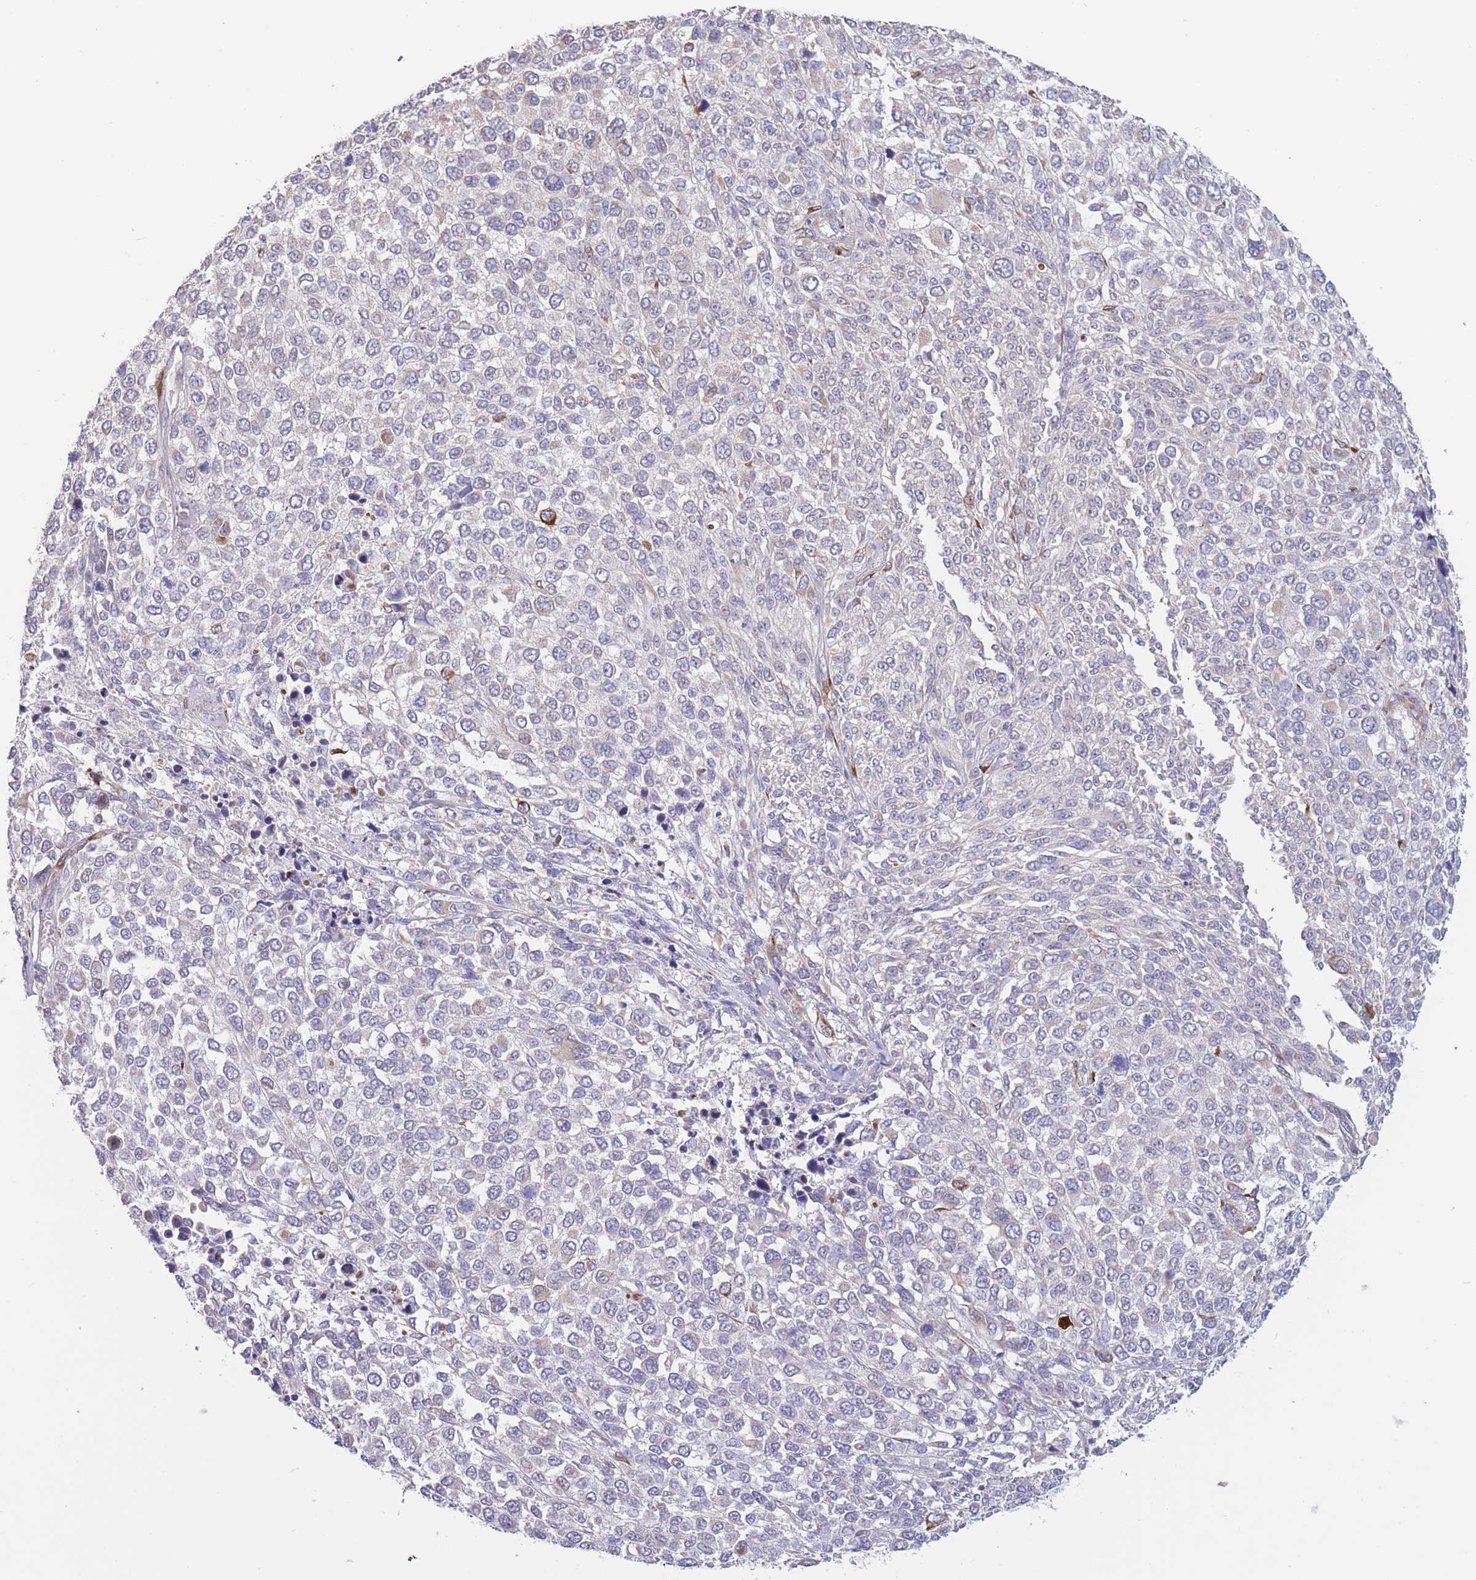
{"staining": {"intensity": "weak", "quantity": "25%-75%", "location": "cytoplasmic/membranous"}, "tissue": "melanoma", "cell_type": "Tumor cells", "image_type": "cancer", "snomed": [{"axis": "morphology", "description": "Malignant melanoma, NOS"}, {"axis": "topography", "description": "Skin of trunk"}], "caption": "Malignant melanoma tissue reveals weak cytoplasmic/membranous staining in about 25%-75% of tumor cells, visualized by immunohistochemistry.", "gene": "CCNQ", "patient": {"sex": "male", "age": 71}}